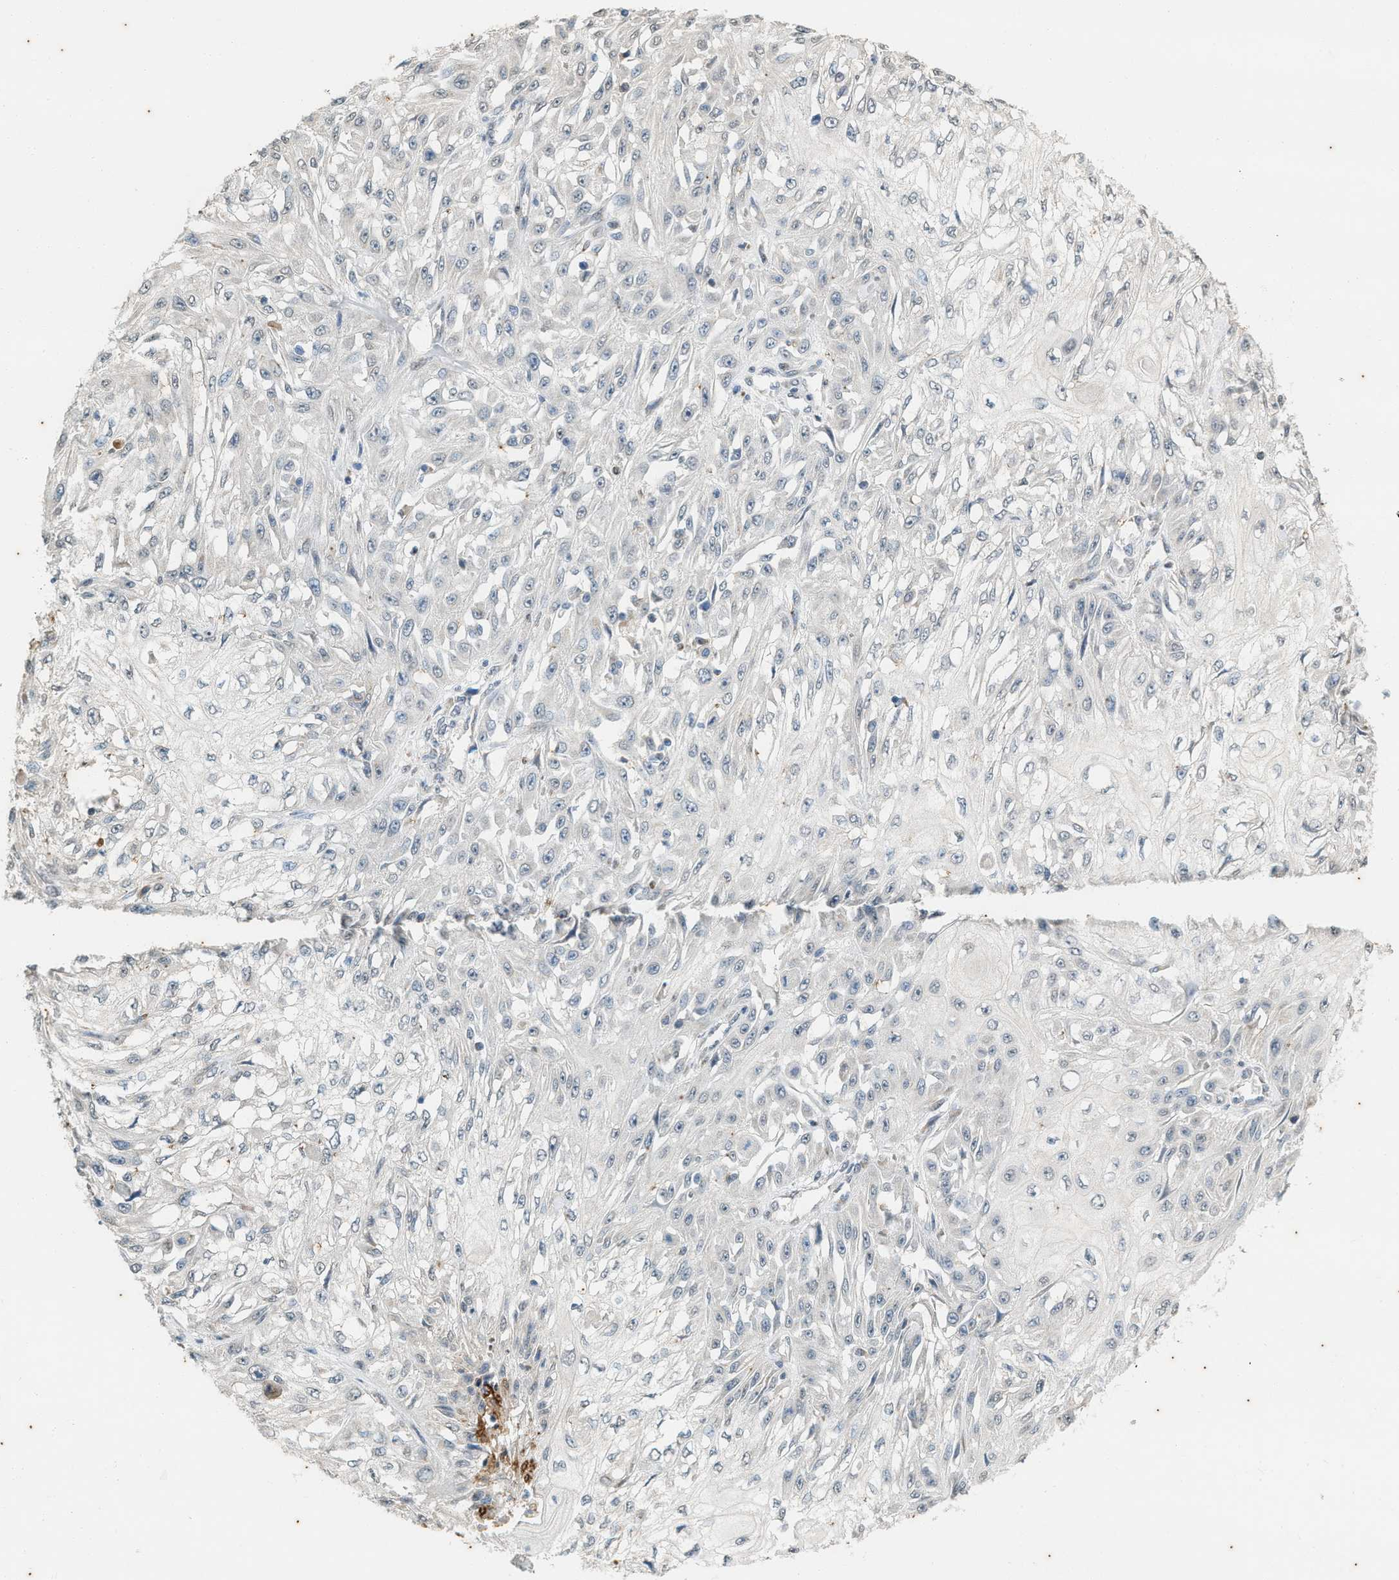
{"staining": {"intensity": "negative", "quantity": "none", "location": "none"}, "tissue": "skin cancer", "cell_type": "Tumor cells", "image_type": "cancer", "snomed": [{"axis": "morphology", "description": "Squamous cell carcinoma, NOS"}, {"axis": "morphology", "description": "Squamous cell carcinoma, metastatic, NOS"}, {"axis": "topography", "description": "Skin"}, {"axis": "topography", "description": "Lymph node"}], "caption": "Immunohistochemistry (IHC) image of neoplastic tissue: human skin cancer stained with DAB (3,3'-diaminobenzidine) demonstrates no significant protein expression in tumor cells. Nuclei are stained in blue.", "gene": "CHPF2", "patient": {"sex": "male", "age": 75}}